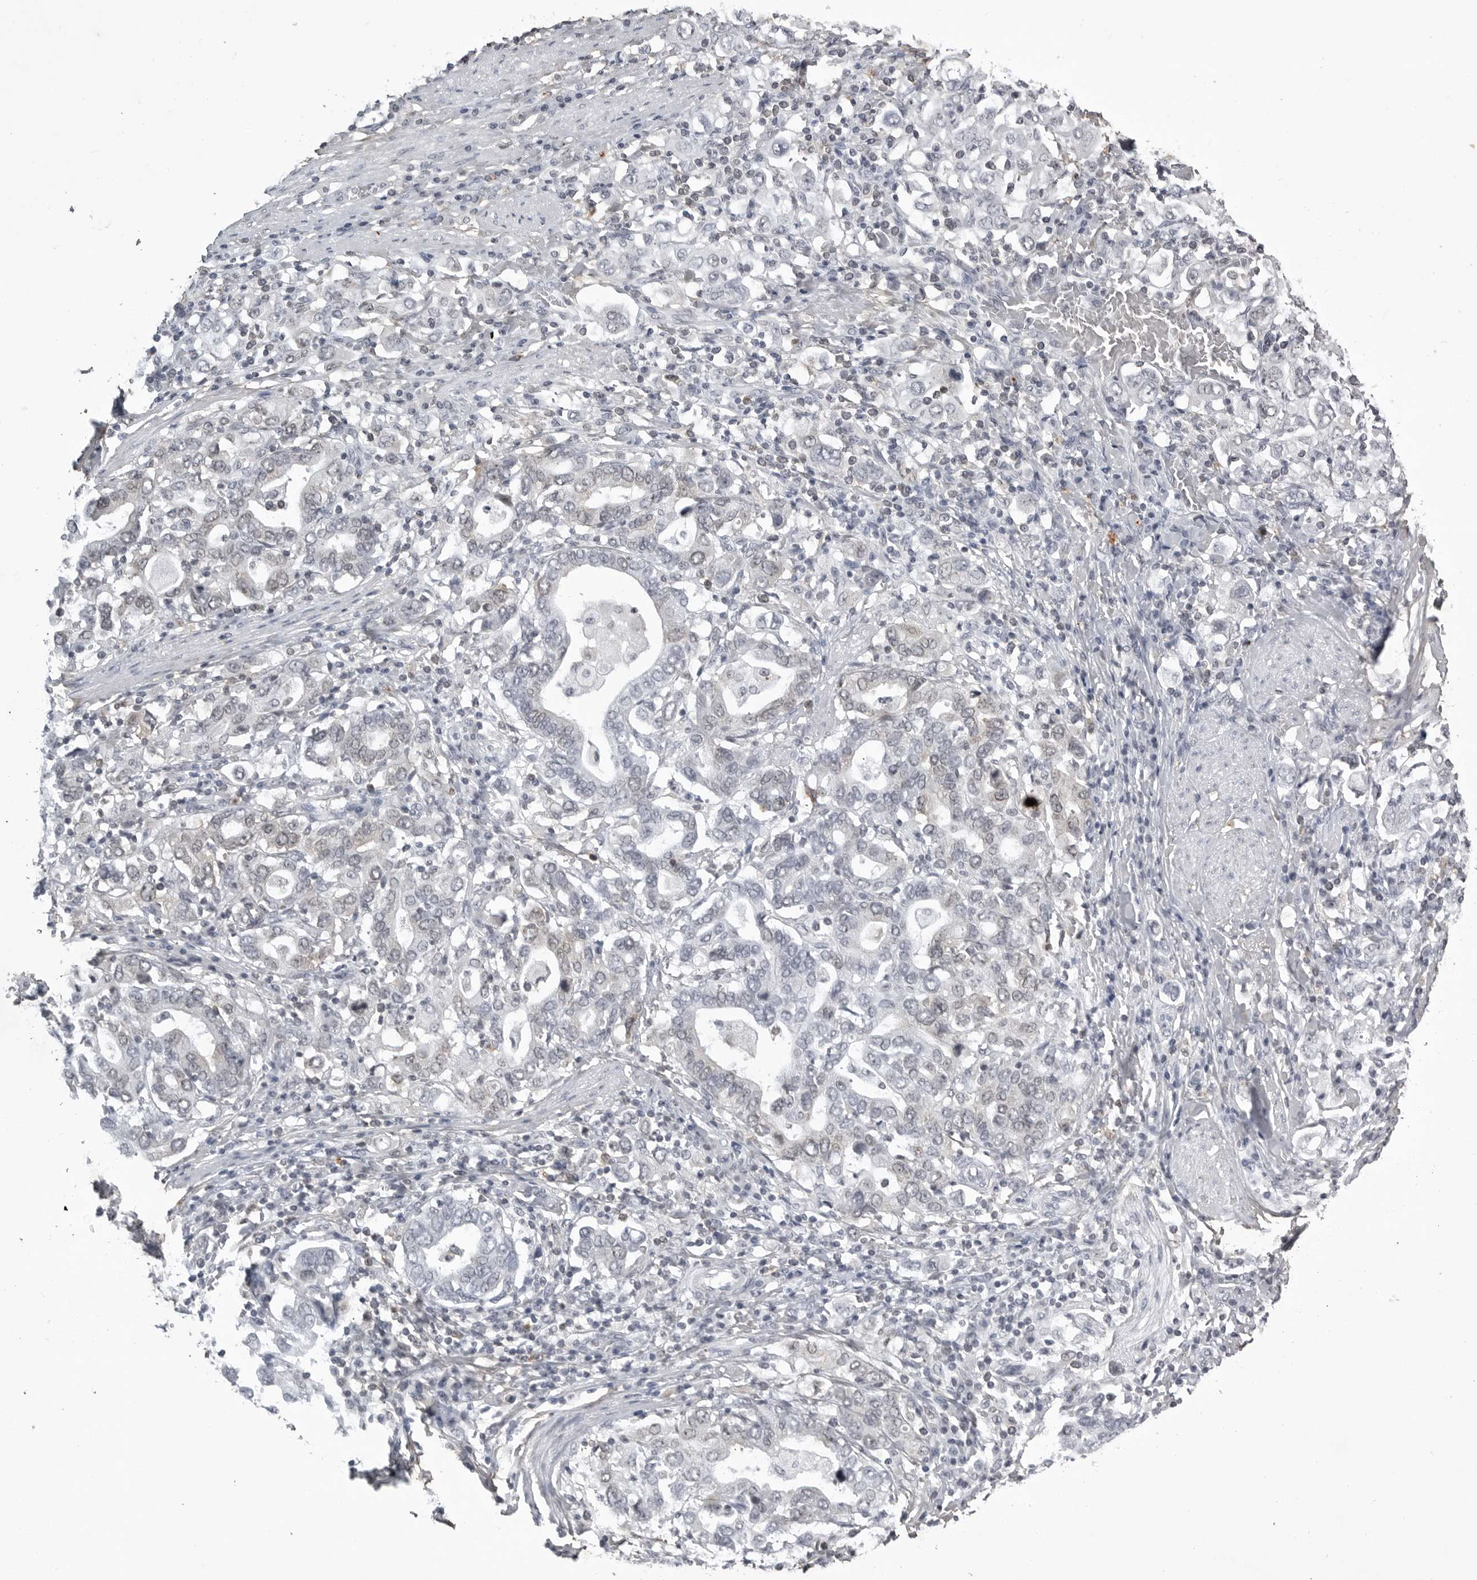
{"staining": {"intensity": "negative", "quantity": "none", "location": "none"}, "tissue": "stomach cancer", "cell_type": "Tumor cells", "image_type": "cancer", "snomed": [{"axis": "morphology", "description": "Adenocarcinoma, NOS"}, {"axis": "topography", "description": "Stomach, upper"}], "caption": "The photomicrograph displays no significant expression in tumor cells of stomach cancer.", "gene": "RRM1", "patient": {"sex": "male", "age": 62}}